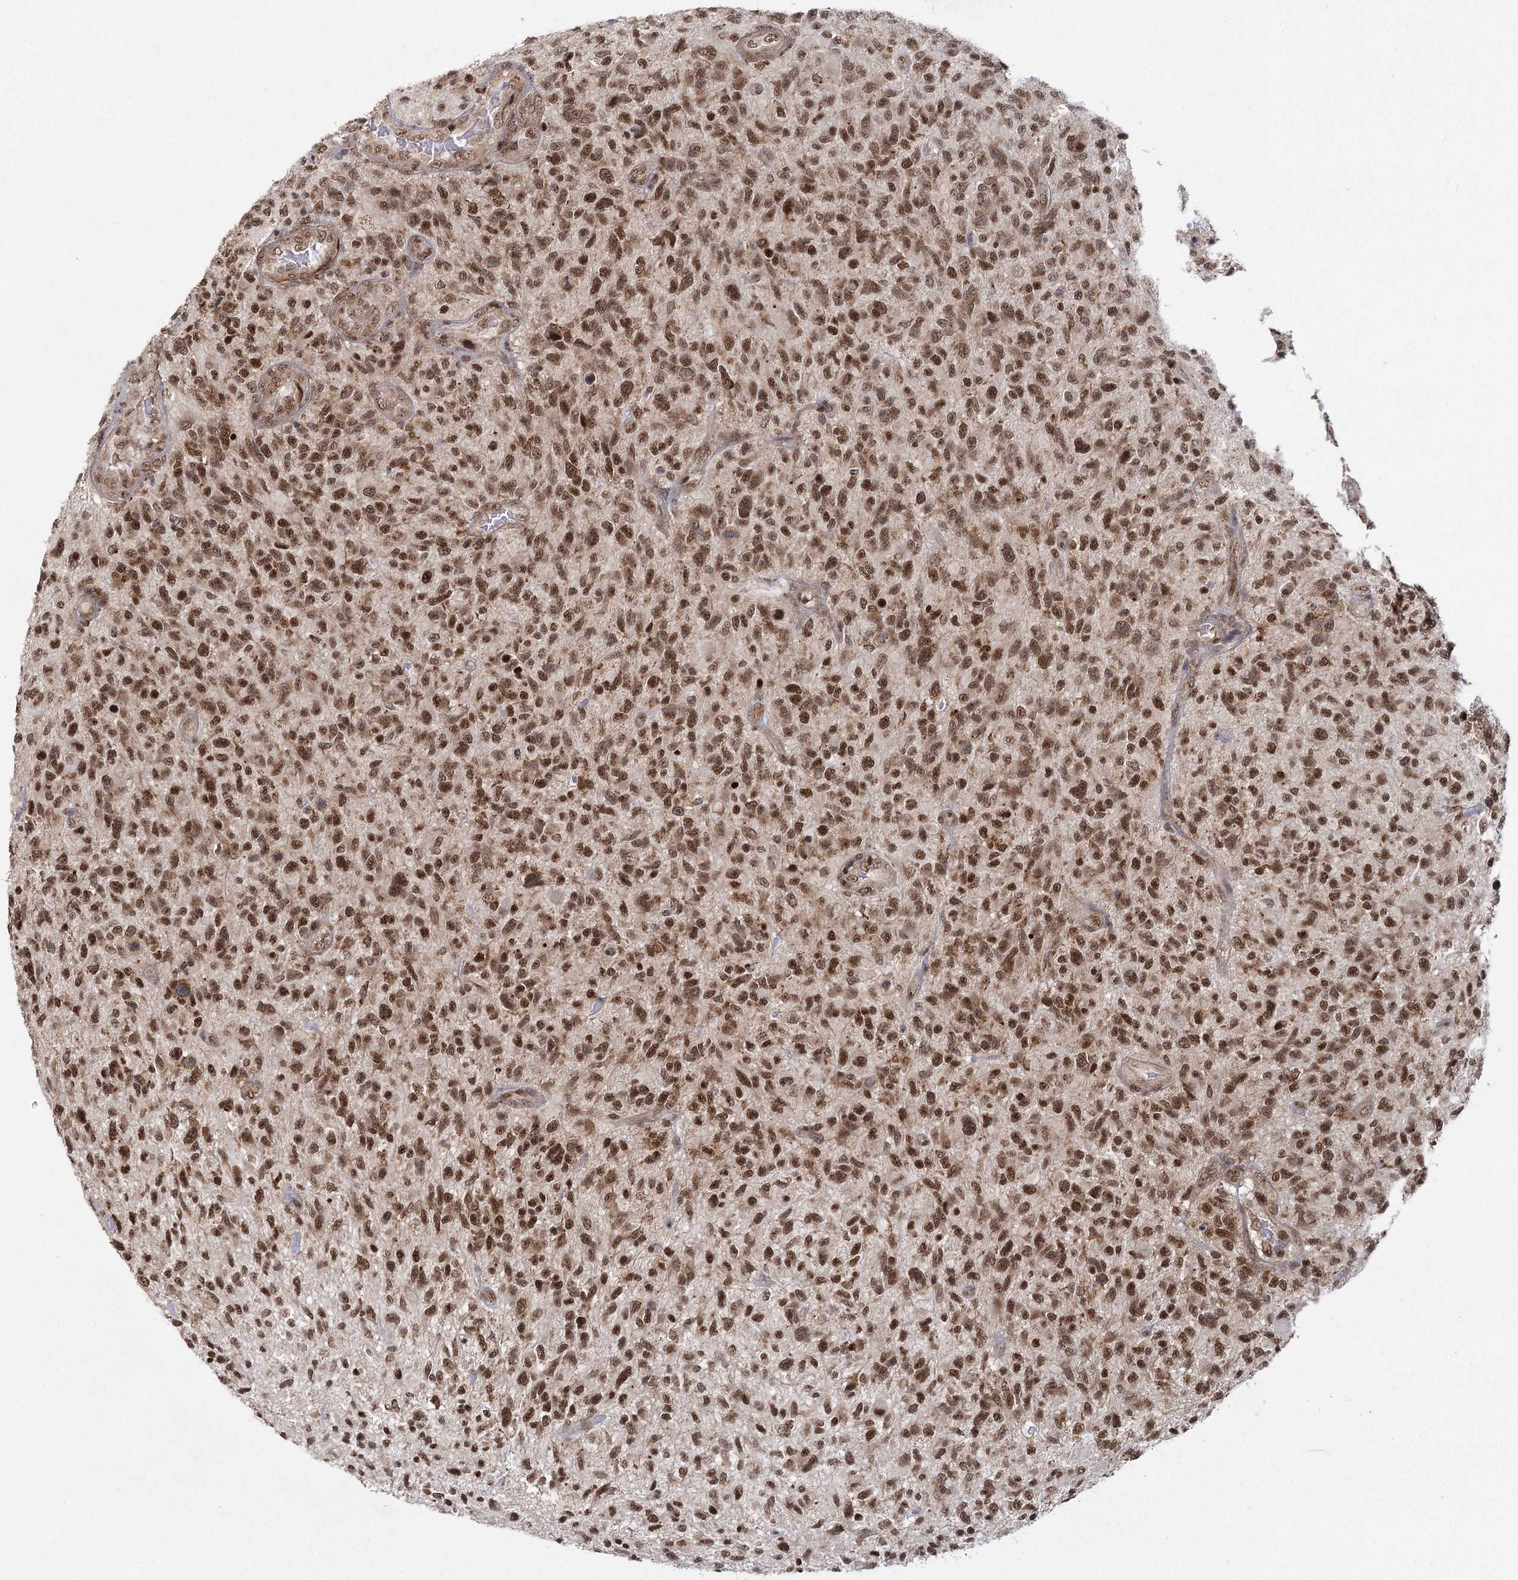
{"staining": {"intensity": "strong", "quantity": ">75%", "location": "nuclear"}, "tissue": "glioma", "cell_type": "Tumor cells", "image_type": "cancer", "snomed": [{"axis": "morphology", "description": "Glioma, malignant, High grade"}, {"axis": "topography", "description": "Brain"}], "caption": "Immunohistochemistry (DAB (3,3'-diaminobenzidine)) staining of human malignant high-grade glioma reveals strong nuclear protein positivity in approximately >75% of tumor cells.", "gene": "ZCCHC24", "patient": {"sex": "male", "age": 47}}